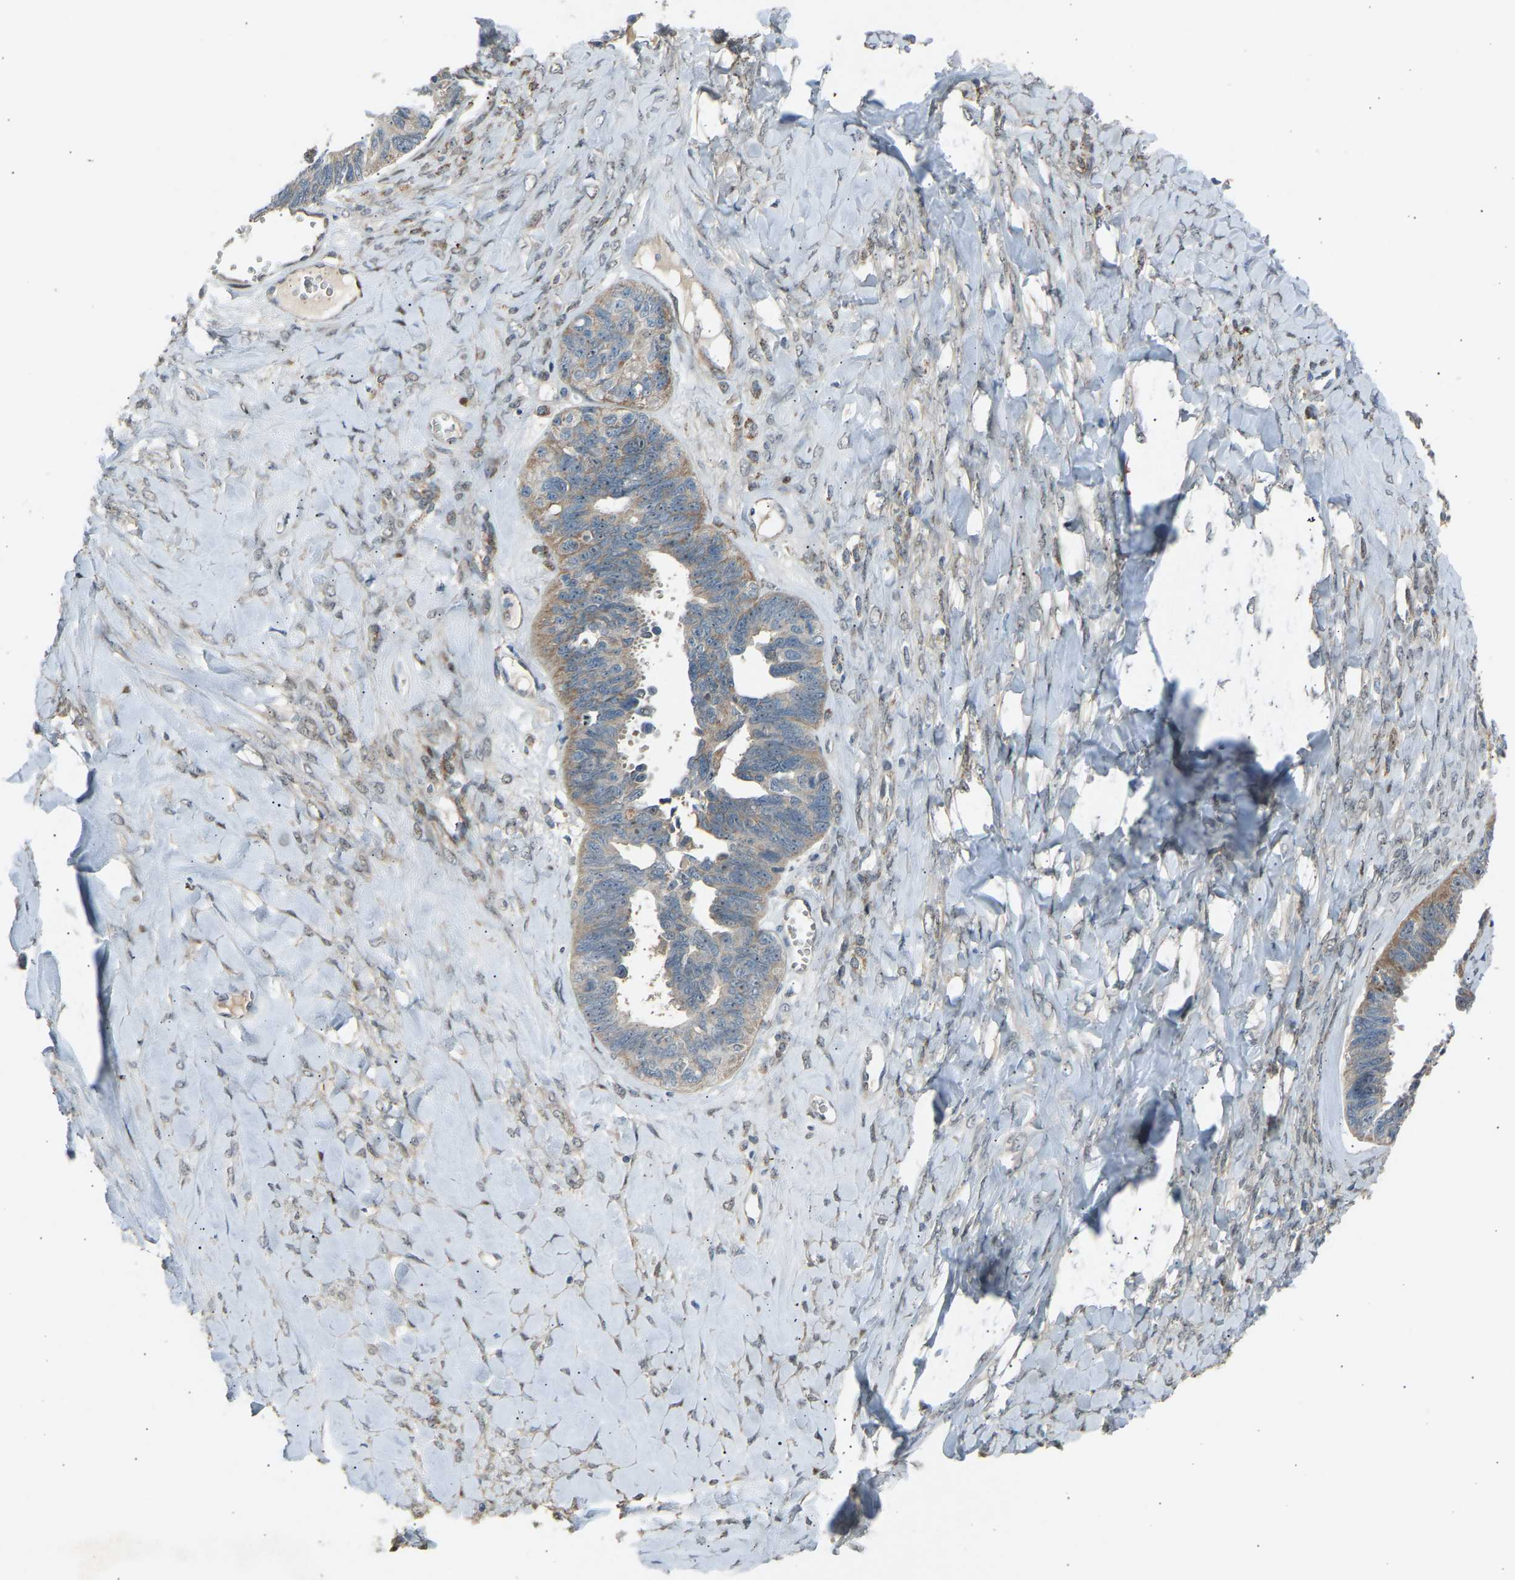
{"staining": {"intensity": "weak", "quantity": "25%-75%", "location": "cytoplasmic/membranous"}, "tissue": "ovarian cancer", "cell_type": "Tumor cells", "image_type": "cancer", "snomed": [{"axis": "morphology", "description": "Cystadenocarcinoma, serous, NOS"}, {"axis": "topography", "description": "Ovary"}], "caption": "Immunohistochemical staining of human serous cystadenocarcinoma (ovarian) reveals low levels of weak cytoplasmic/membranous protein positivity in approximately 25%-75% of tumor cells. (brown staining indicates protein expression, while blue staining denotes nuclei).", "gene": "VPS41", "patient": {"sex": "female", "age": 79}}